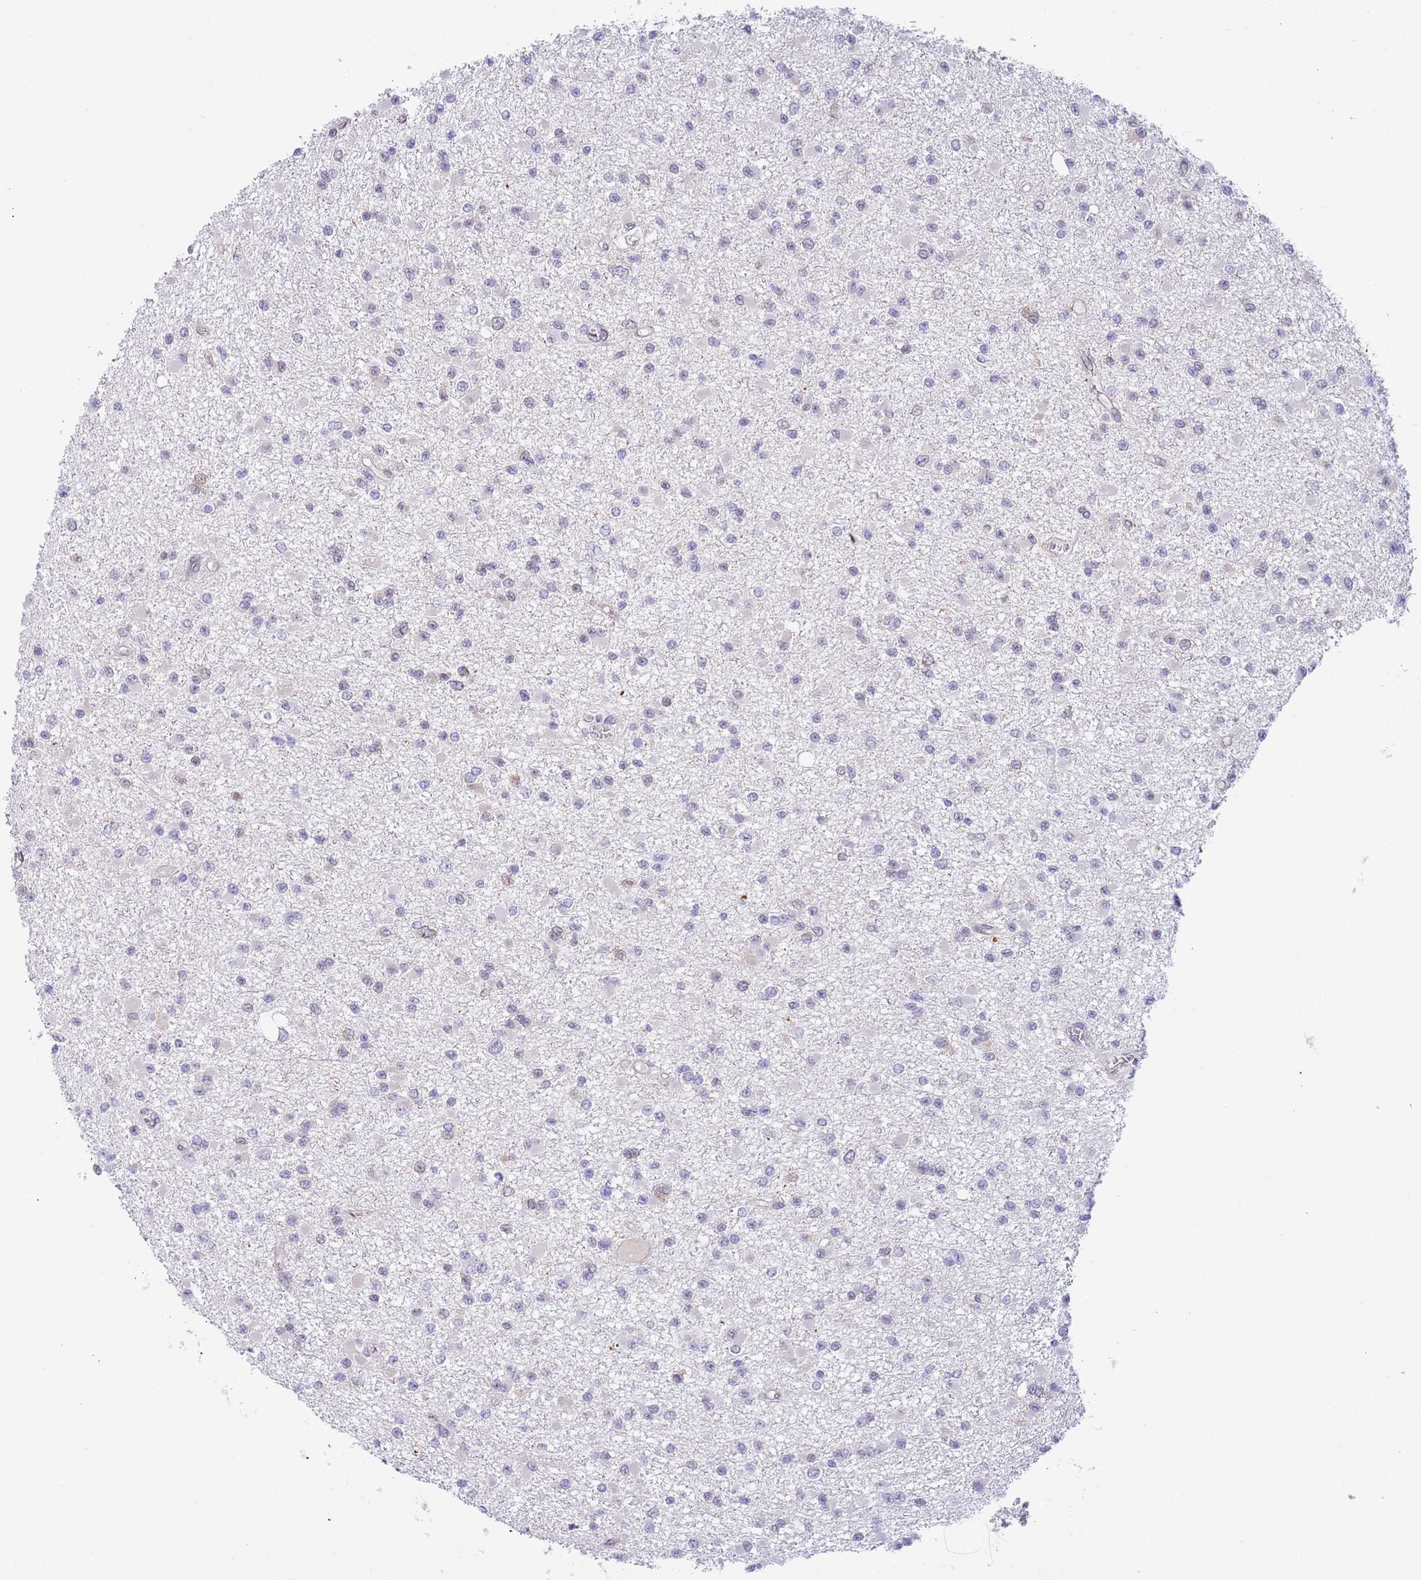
{"staining": {"intensity": "negative", "quantity": "none", "location": "none"}, "tissue": "glioma", "cell_type": "Tumor cells", "image_type": "cancer", "snomed": [{"axis": "morphology", "description": "Glioma, malignant, Low grade"}, {"axis": "topography", "description": "Brain"}], "caption": "DAB immunohistochemical staining of human low-grade glioma (malignant) reveals no significant staining in tumor cells.", "gene": "EBPL", "patient": {"sex": "female", "age": 22}}